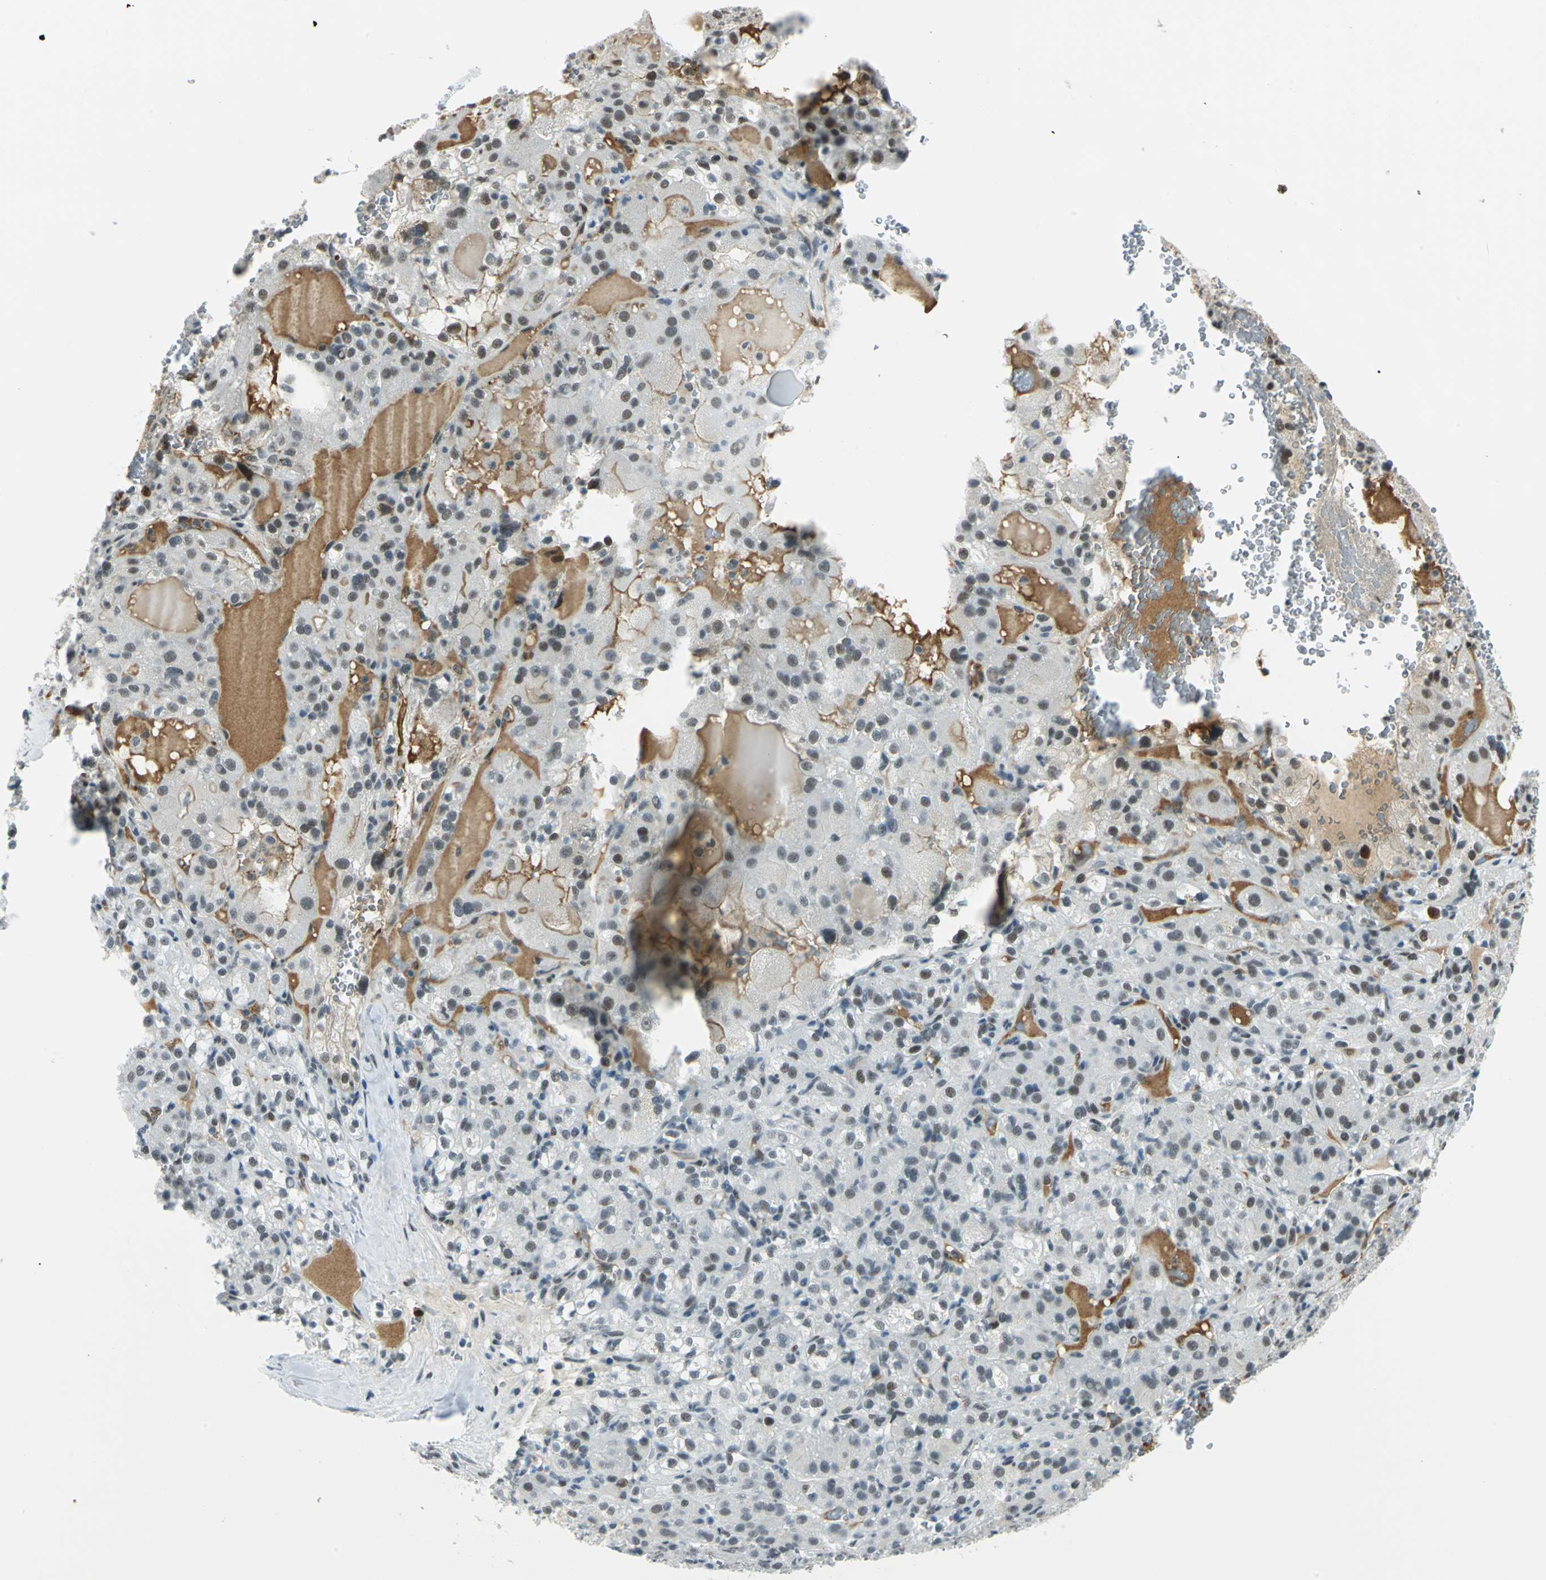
{"staining": {"intensity": "strong", "quantity": "25%-75%", "location": "nuclear"}, "tissue": "renal cancer", "cell_type": "Tumor cells", "image_type": "cancer", "snomed": [{"axis": "morphology", "description": "Normal tissue, NOS"}, {"axis": "morphology", "description": "Adenocarcinoma, NOS"}, {"axis": "topography", "description": "Kidney"}], "caption": "Immunohistochemical staining of renal adenocarcinoma shows strong nuclear protein positivity in approximately 25%-75% of tumor cells. The staining is performed using DAB (3,3'-diaminobenzidine) brown chromogen to label protein expression. The nuclei are counter-stained blue using hematoxylin.", "gene": "MTMR10", "patient": {"sex": "male", "age": 61}}